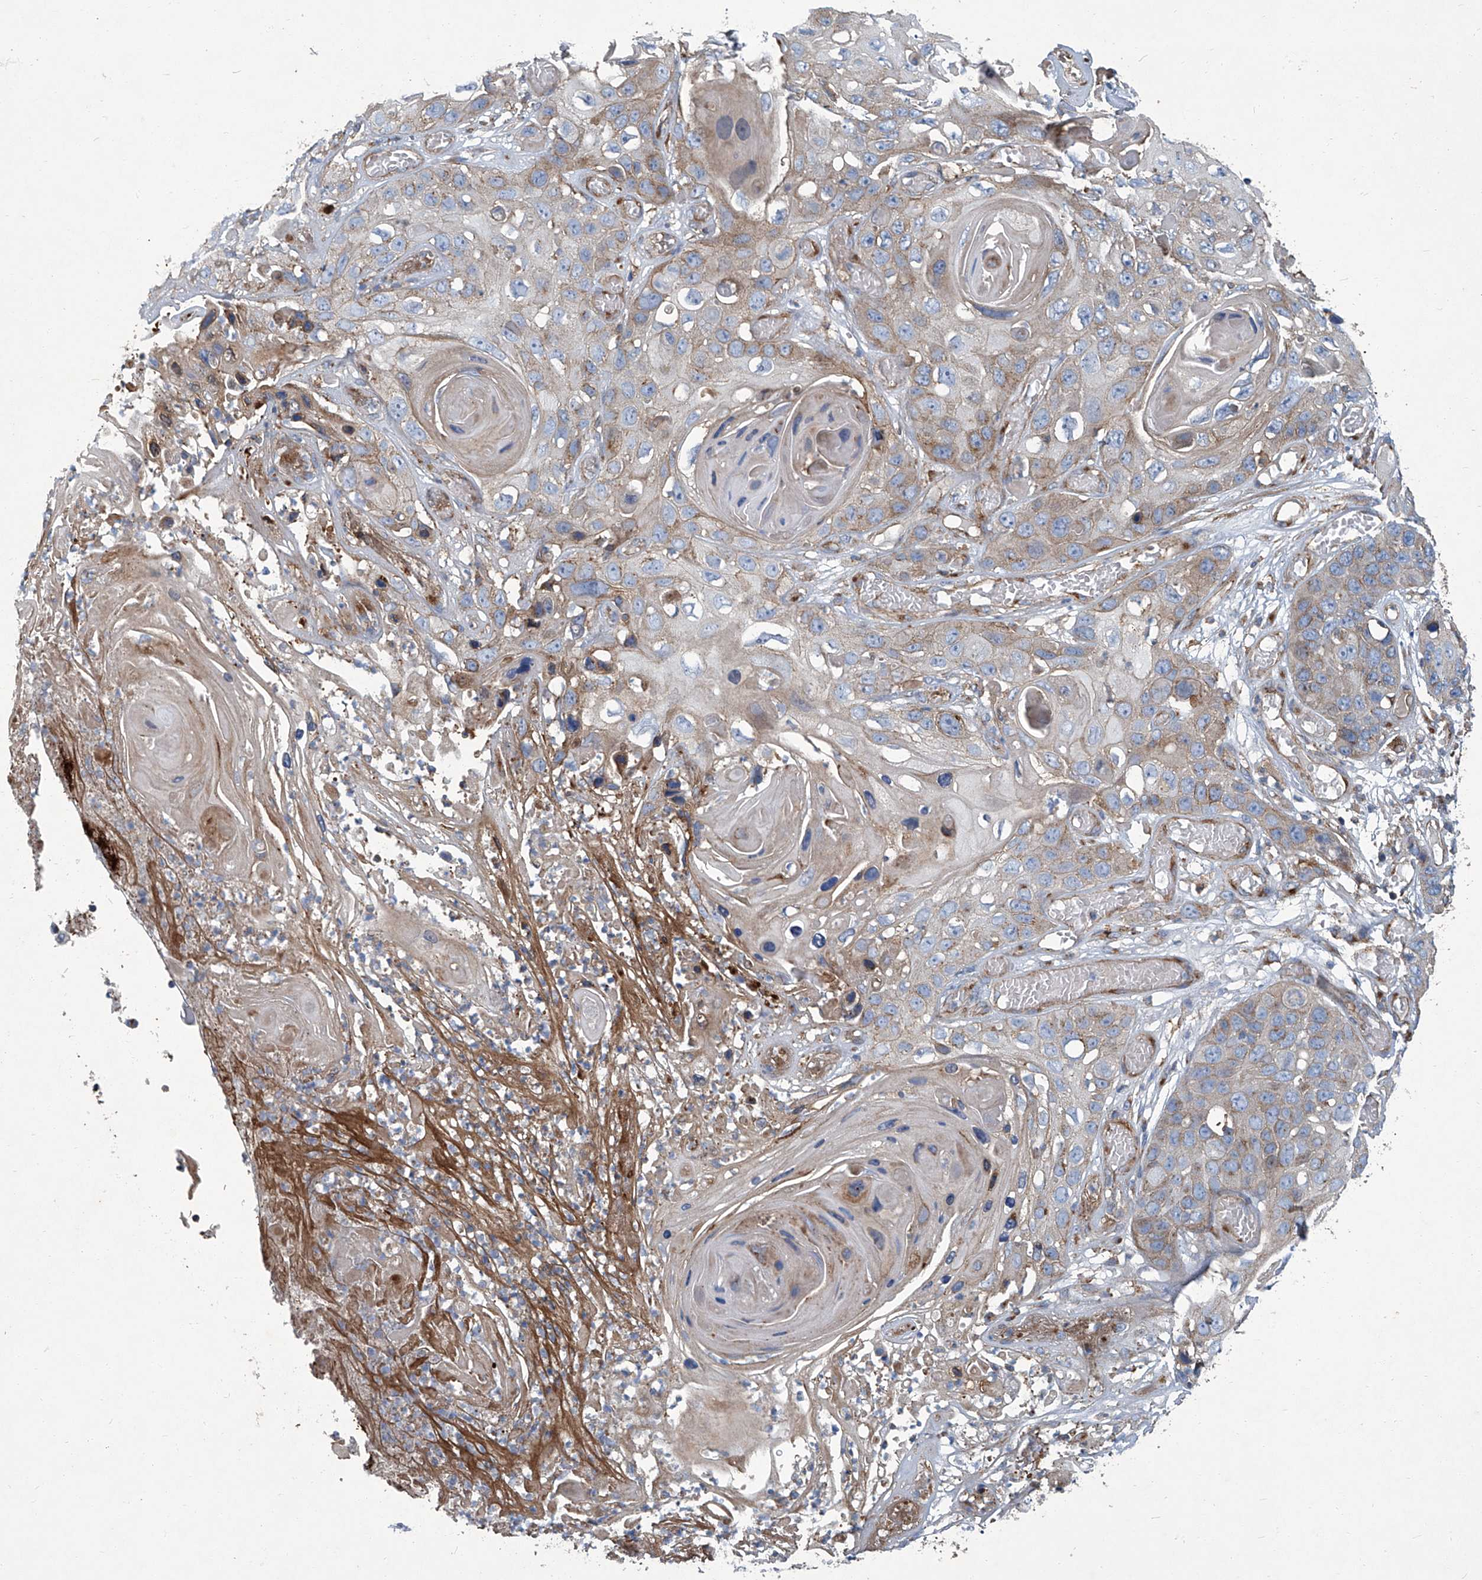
{"staining": {"intensity": "weak", "quantity": "<25%", "location": "cytoplasmic/membranous"}, "tissue": "skin cancer", "cell_type": "Tumor cells", "image_type": "cancer", "snomed": [{"axis": "morphology", "description": "Squamous cell carcinoma, NOS"}, {"axis": "topography", "description": "Skin"}], "caption": "A high-resolution histopathology image shows immunohistochemistry staining of skin squamous cell carcinoma, which displays no significant expression in tumor cells.", "gene": "PIGH", "patient": {"sex": "male", "age": 55}}